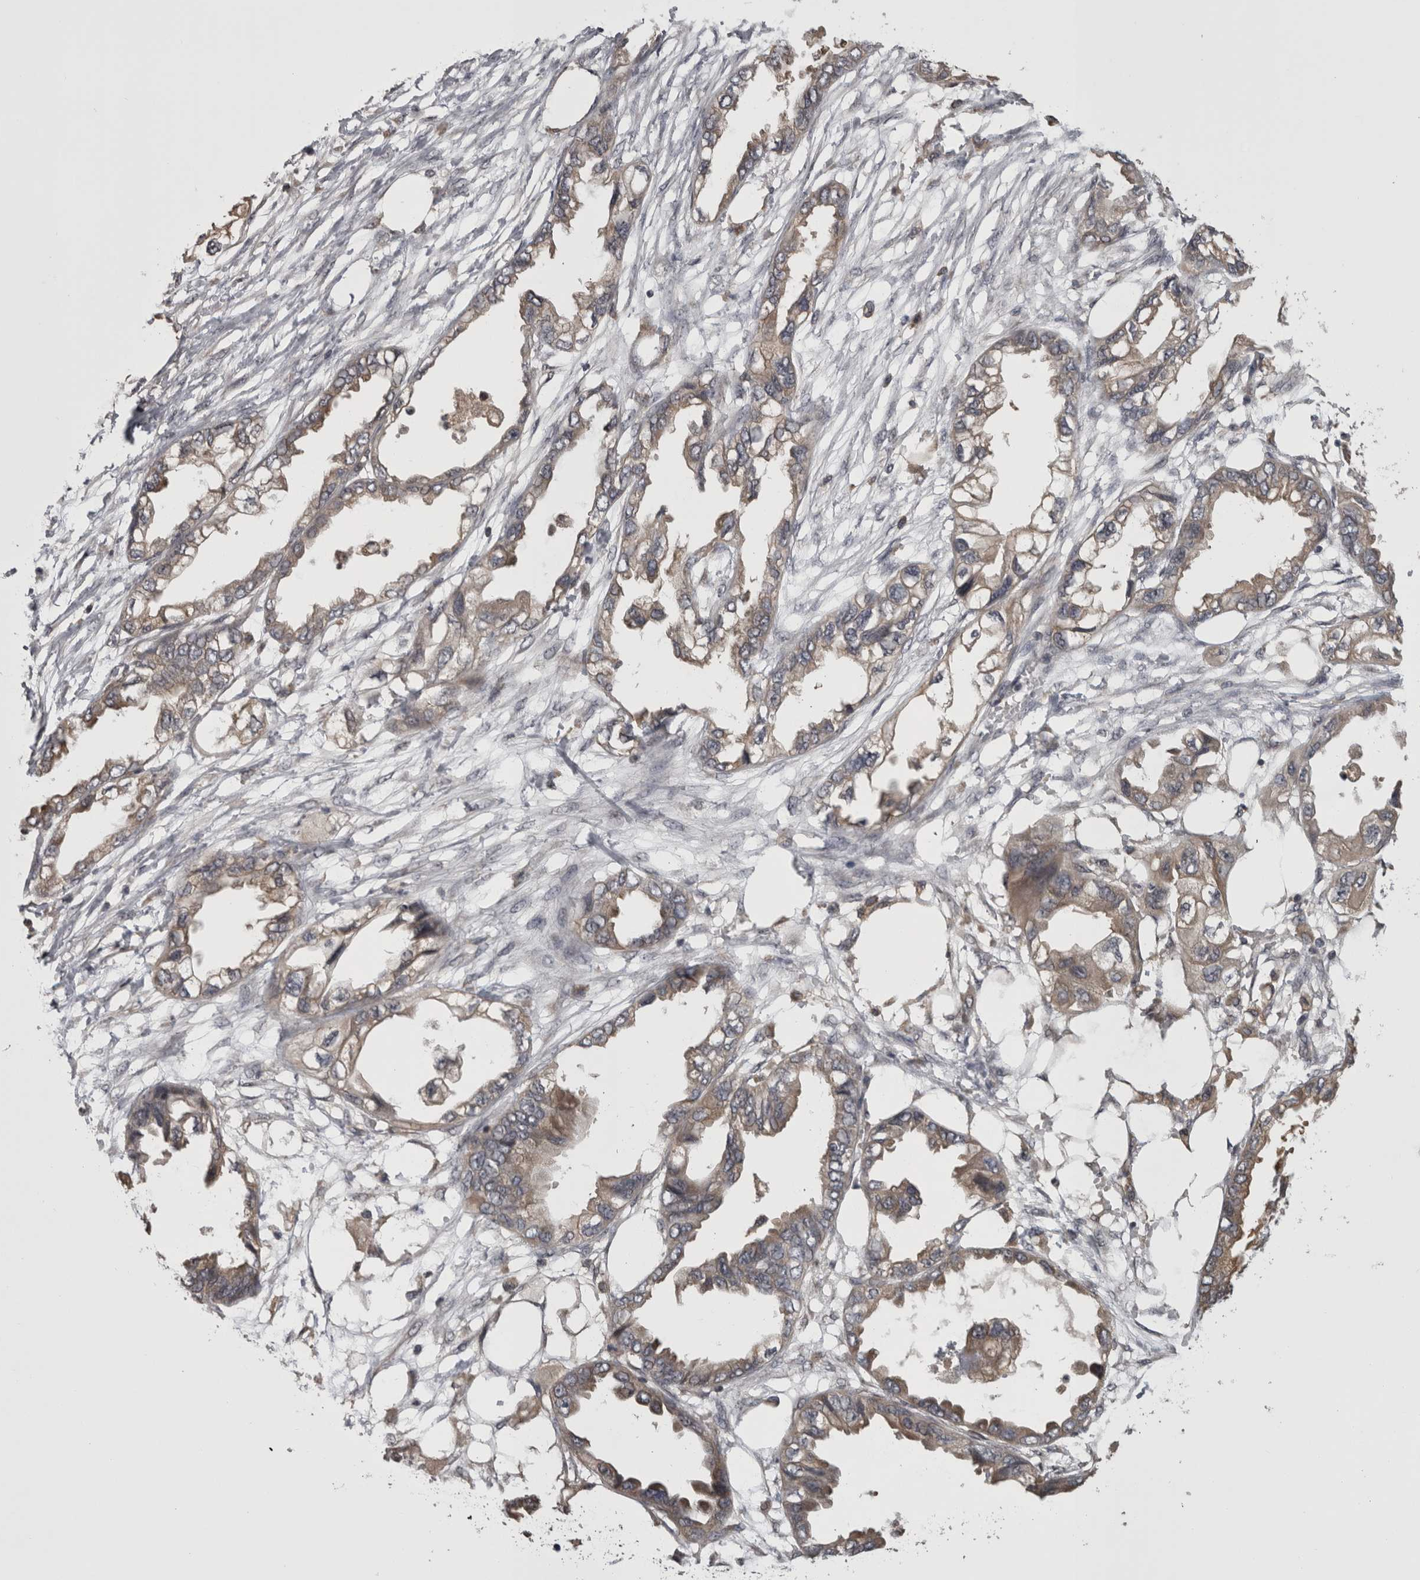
{"staining": {"intensity": "weak", "quantity": ">75%", "location": "cytoplasmic/membranous"}, "tissue": "endometrial cancer", "cell_type": "Tumor cells", "image_type": "cancer", "snomed": [{"axis": "morphology", "description": "Adenocarcinoma, NOS"}, {"axis": "morphology", "description": "Adenocarcinoma, metastatic, NOS"}, {"axis": "topography", "description": "Adipose tissue"}, {"axis": "topography", "description": "Endometrium"}], "caption": "Human endometrial cancer stained with a brown dye demonstrates weak cytoplasmic/membranous positive staining in approximately >75% of tumor cells.", "gene": "APRT", "patient": {"sex": "female", "age": 67}}